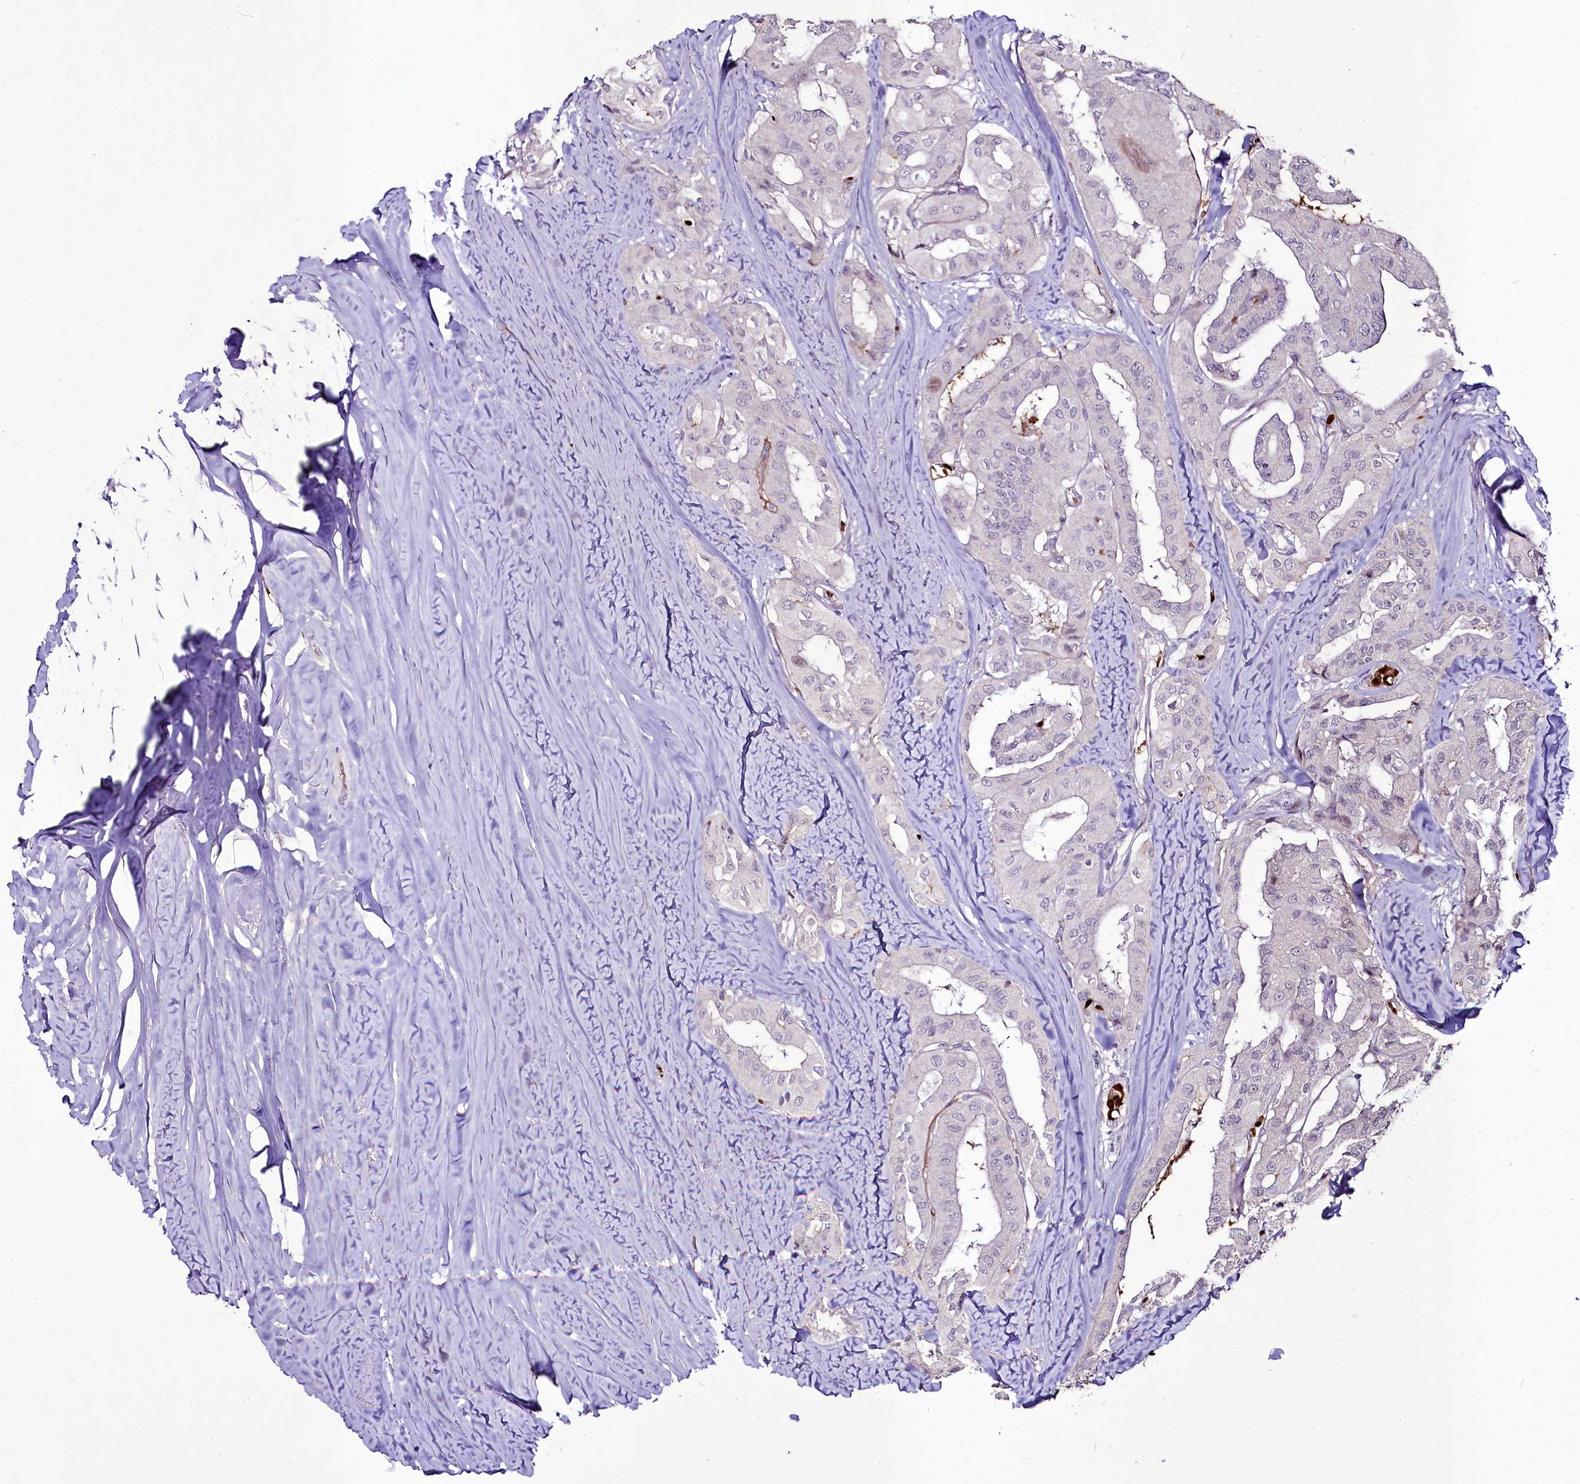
{"staining": {"intensity": "negative", "quantity": "none", "location": "none"}, "tissue": "thyroid cancer", "cell_type": "Tumor cells", "image_type": "cancer", "snomed": [{"axis": "morphology", "description": "Papillary adenocarcinoma, NOS"}, {"axis": "topography", "description": "Thyroid gland"}], "caption": "The IHC image has no significant positivity in tumor cells of thyroid cancer (papillary adenocarcinoma) tissue.", "gene": "SUSD3", "patient": {"sex": "female", "age": 59}}